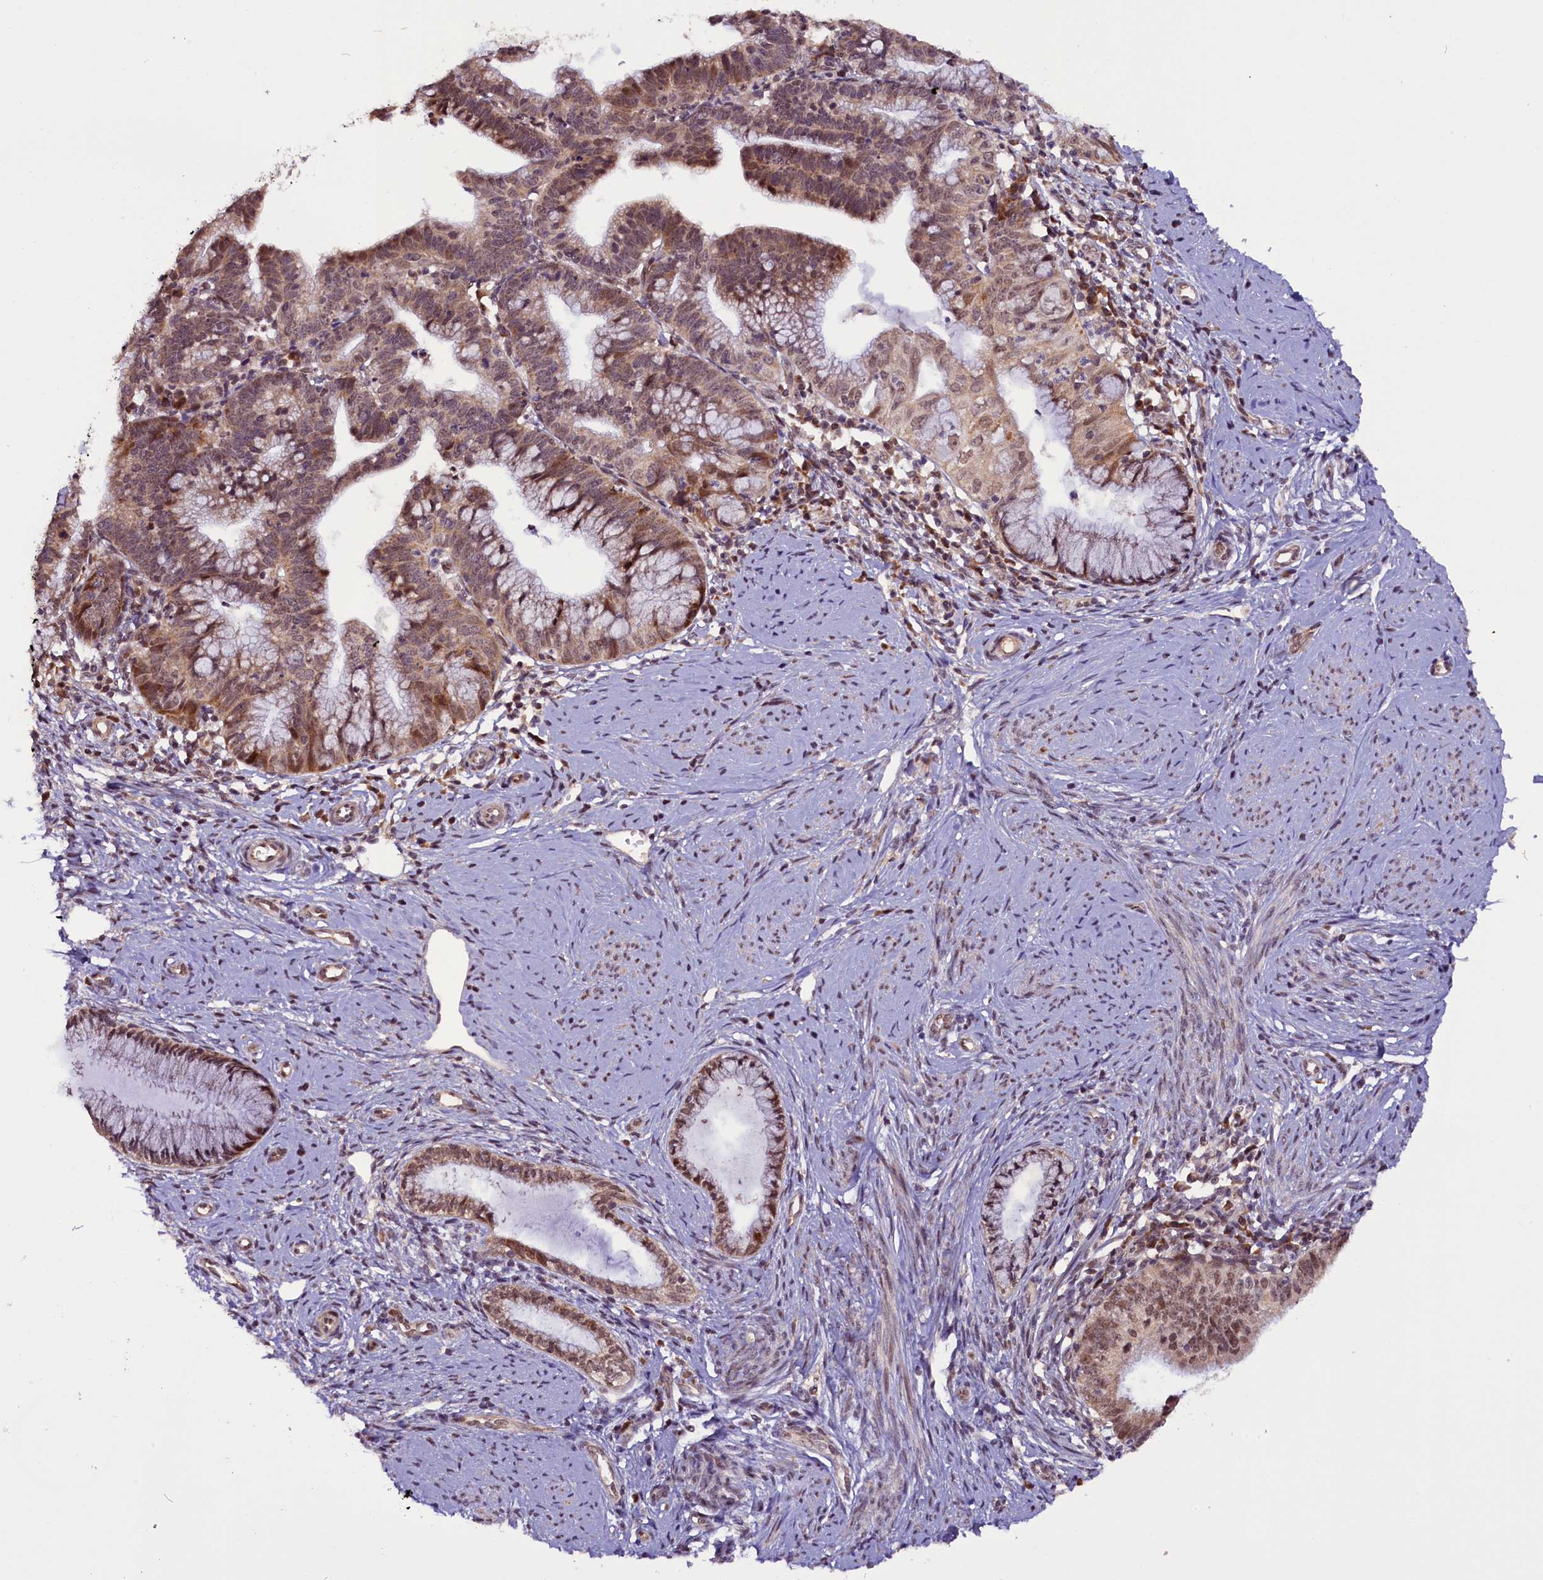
{"staining": {"intensity": "moderate", "quantity": ">75%", "location": "cytoplasmic/membranous,nuclear"}, "tissue": "cervical cancer", "cell_type": "Tumor cells", "image_type": "cancer", "snomed": [{"axis": "morphology", "description": "Adenocarcinoma, NOS"}, {"axis": "topography", "description": "Cervix"}], "caption": "Immunohistochemical staining of cervical adenocarcinoma displays medium levels of moderate cytoplasmic/membranous and nuclear positivity in approximately >75% of tumor cells.", "gene": "RPUSD2", "patient": {"sex": "female", "age": 36}}